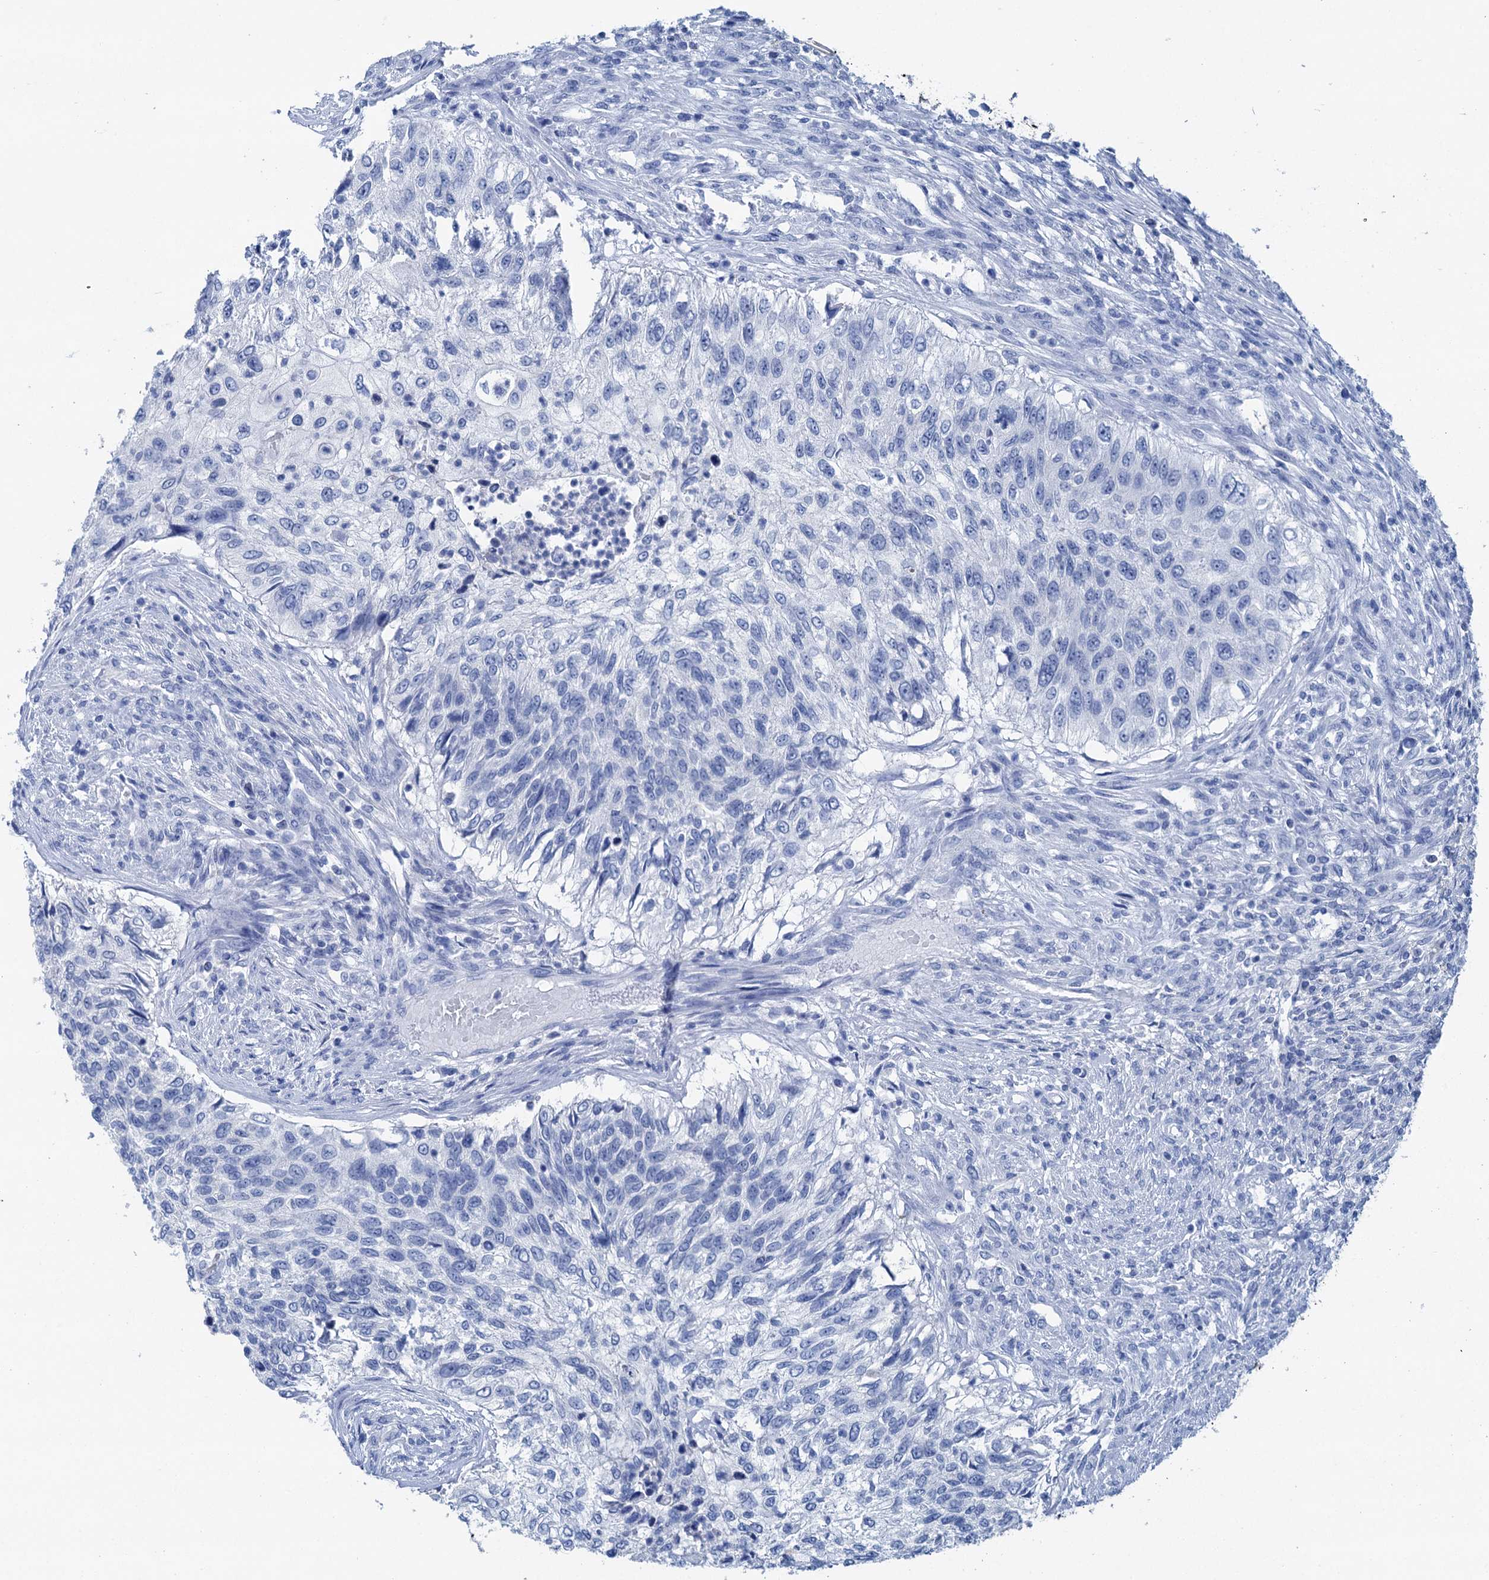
{"staining": {"intensity": "negative", "quantity": "none", "location": "none"}, "tissue": "urothelial cancer", "cell_type": "Tumor cells", "image_type": "cancer", "snomed": [{"axis": "morphology", "description": "Urothelial carcinoma, High grade"}, {"axis": "topography", "description": "Urinary bladder"}], "caption": "This histopathology image is of urothelial cancer stained with immunohistochemistry (IHC) to label a protein in brown with the nuclei are counter-stained blue. There is no staining in tumor cells.", "gene": "BRINP1", "patient": {"sex": "female", "age": 60}}